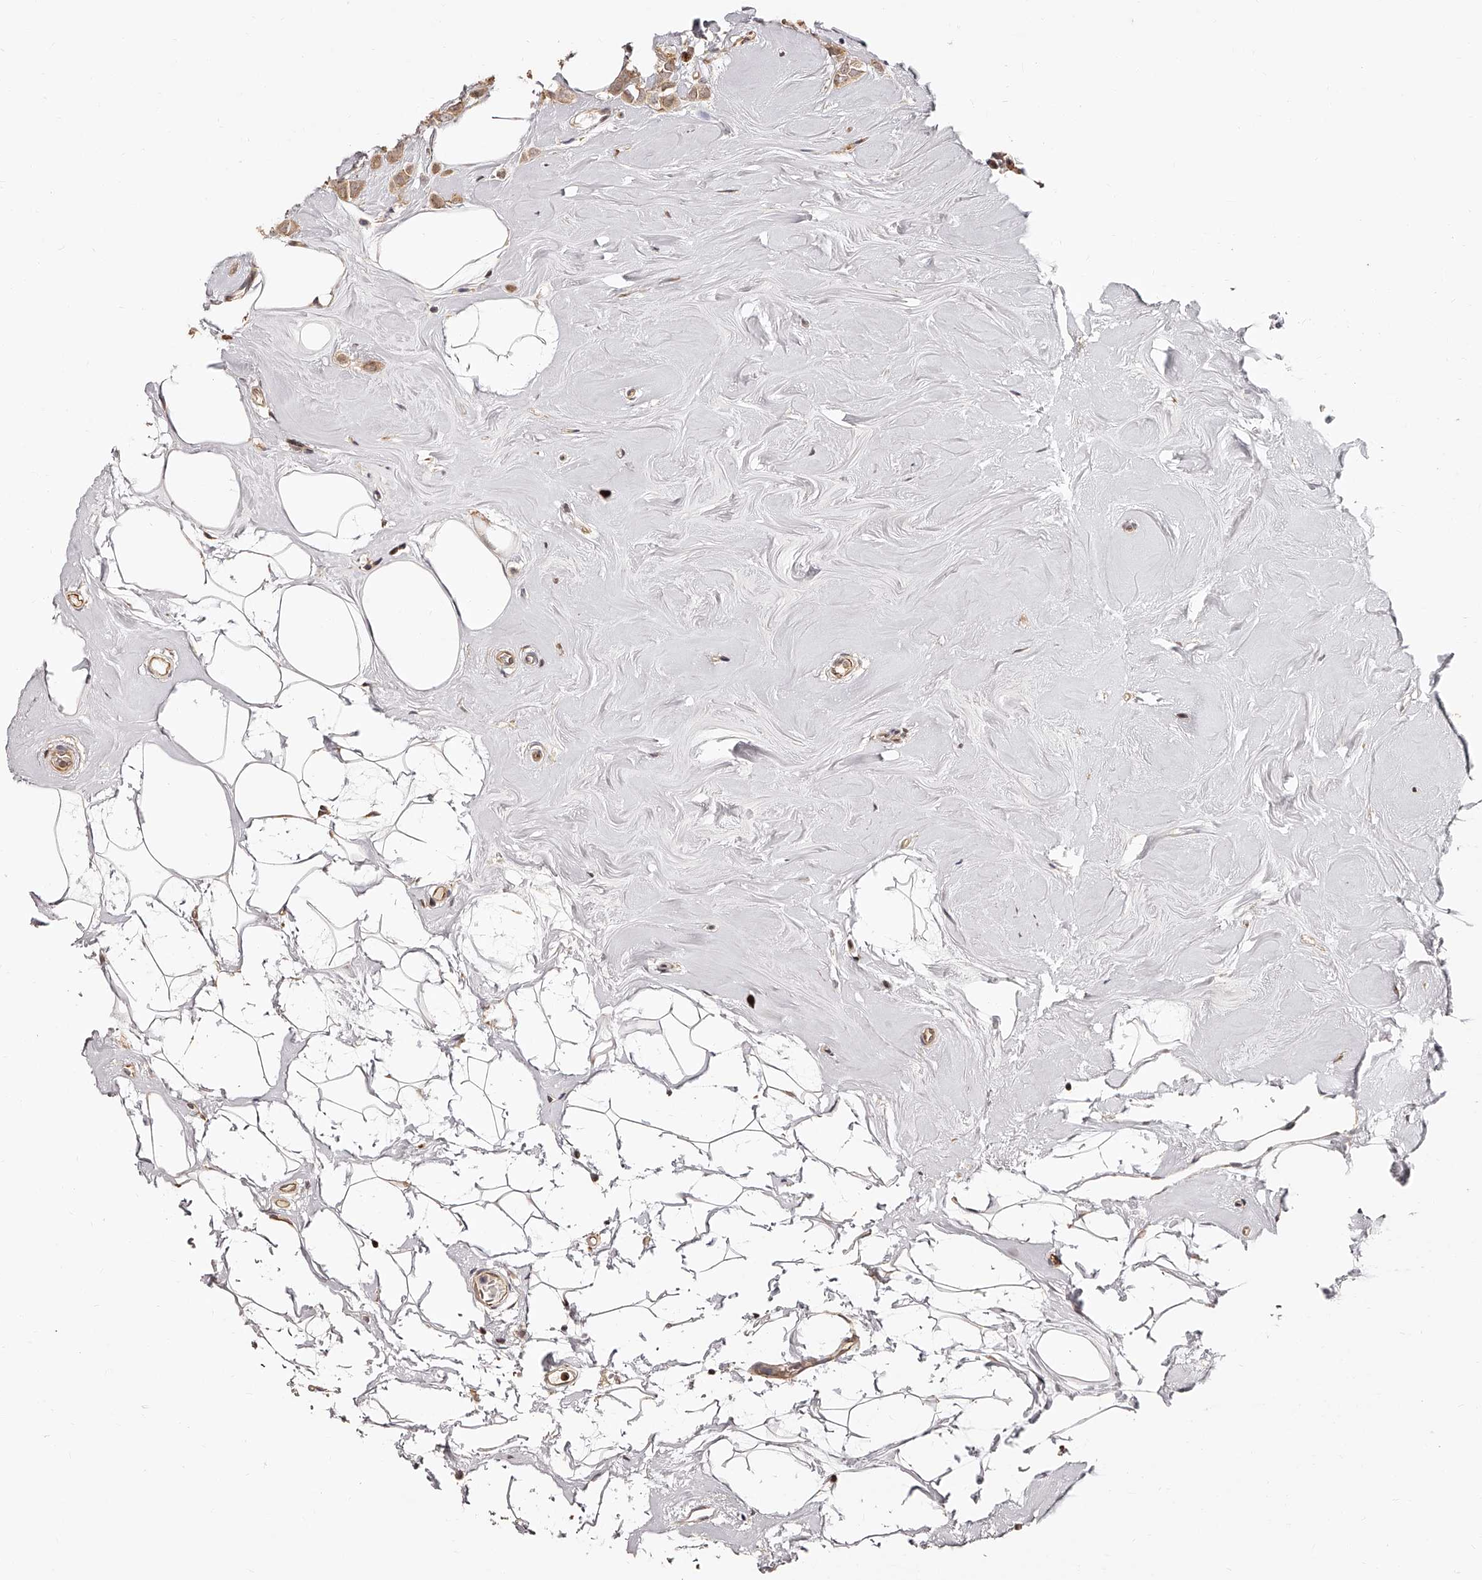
{"staining": {"intensity": "moderate", "quantity": "25%-75%", "location": "cytoplasmic/membranous"}, "tissue": "breast cancer", "cell_type": "Tumor cells", "image_type": "cancer", "snomed": [{"axis": "morphology", "description": "Lobular carcinoma"}, {"axis": "topography", "description": "Breast"}], "caption": "An image of breast cancer stained for a protein displays moderate cytoplasmic/membranous brown staining in tumor cells. (DAB (3,3'-diaminobenzidine) IHC, brown staining for protein, blue staining for nuclei).", "gene": "ZNF582", "patient": {"sex": "female", "age": 47}}